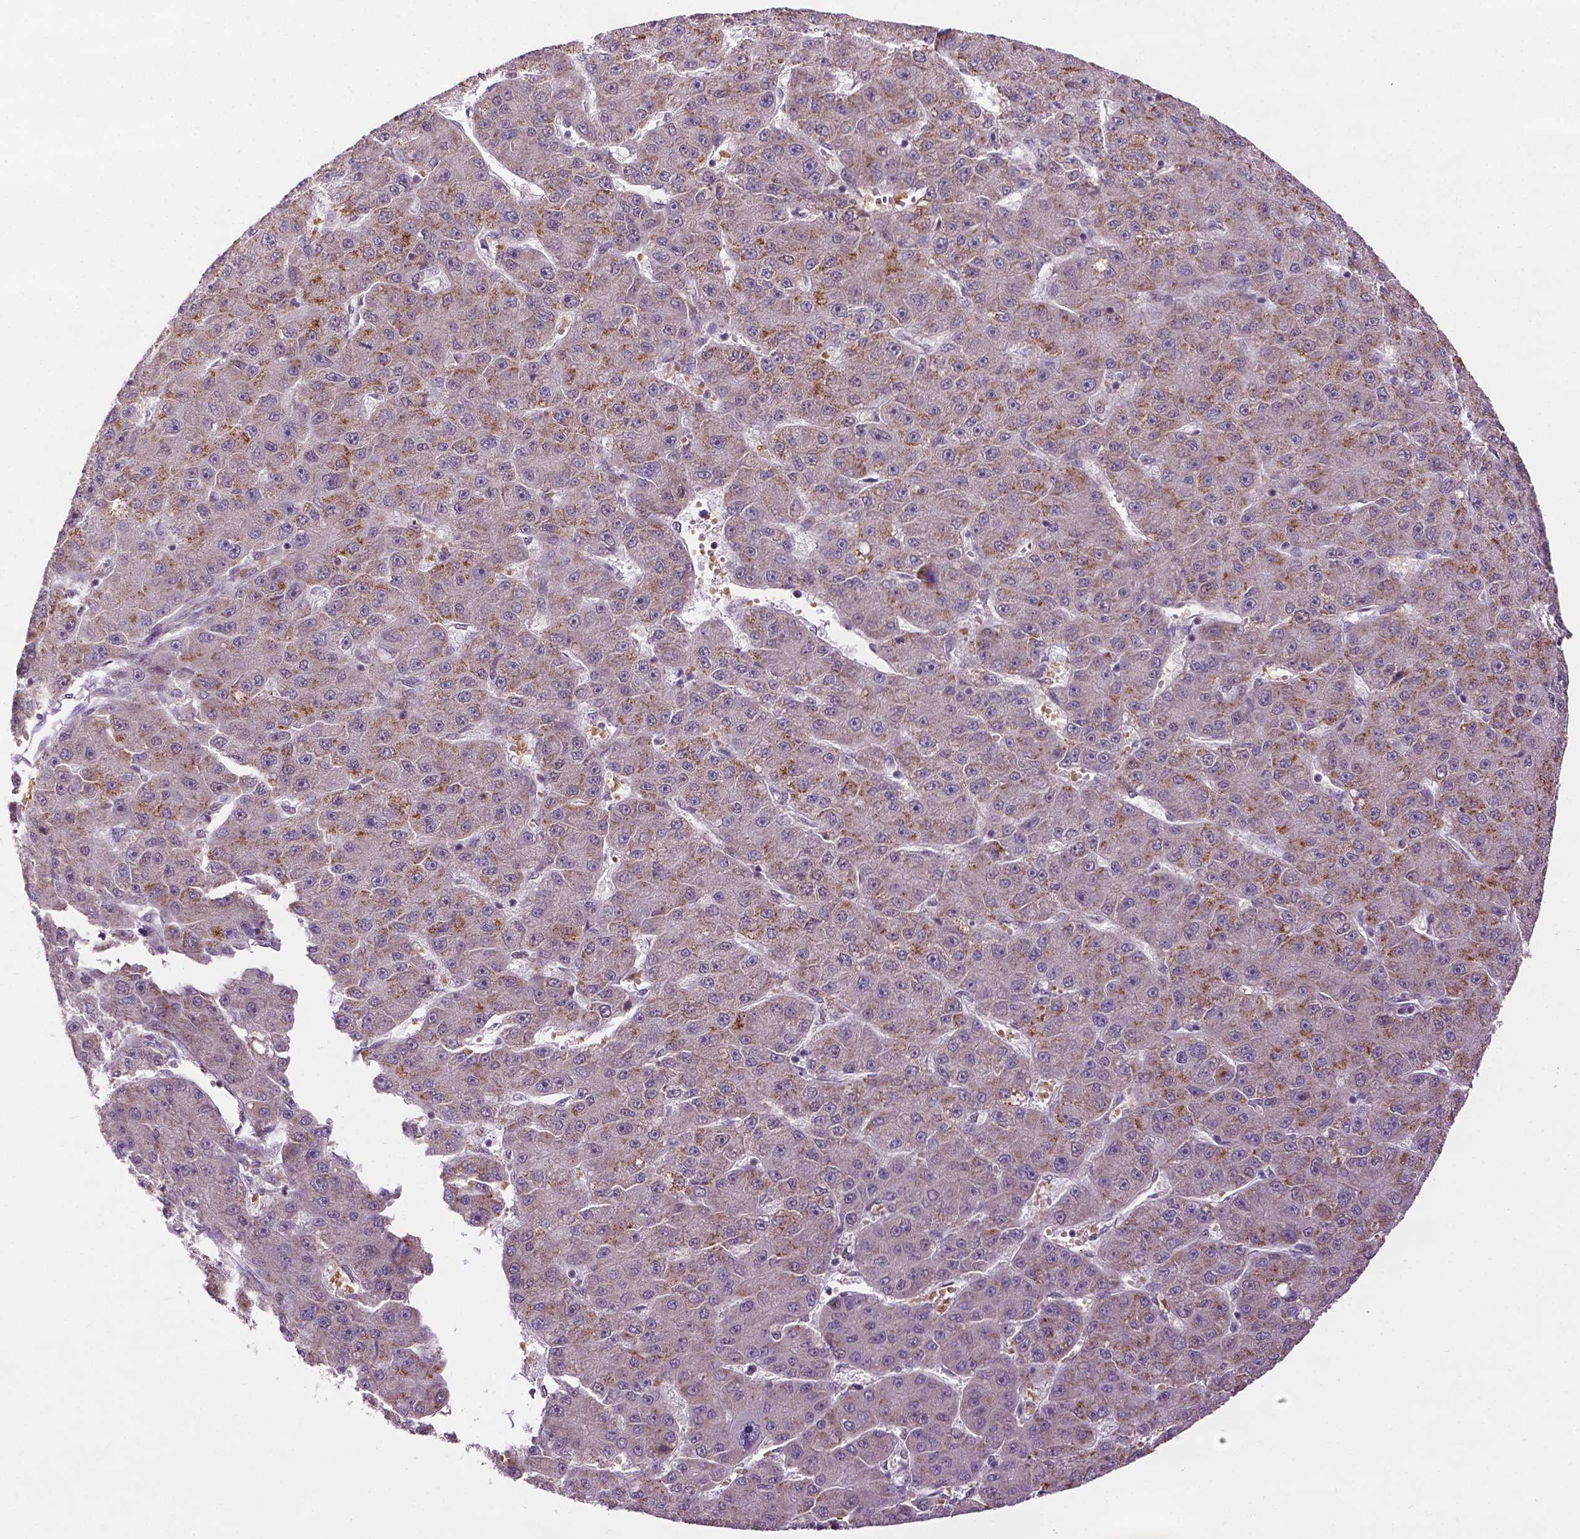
{"staining": {"intensity": "negative", "quantity": "none", "location": "none"}, "tissue": "liver cancer", "cell_type": "Tumor cells", "image_type": "cancer", "snomed": [{"axis": "morphology", "description": "Carcinoma, Hepatocellular, NOS"}, {"axis": "topography", "description": "Liver"}], "caption": "Tumor cells show no significant expression in liver hepatocellular carcinoma.", "gene": "ZNF41", "patient": {"sex": "male", "age": 67}}